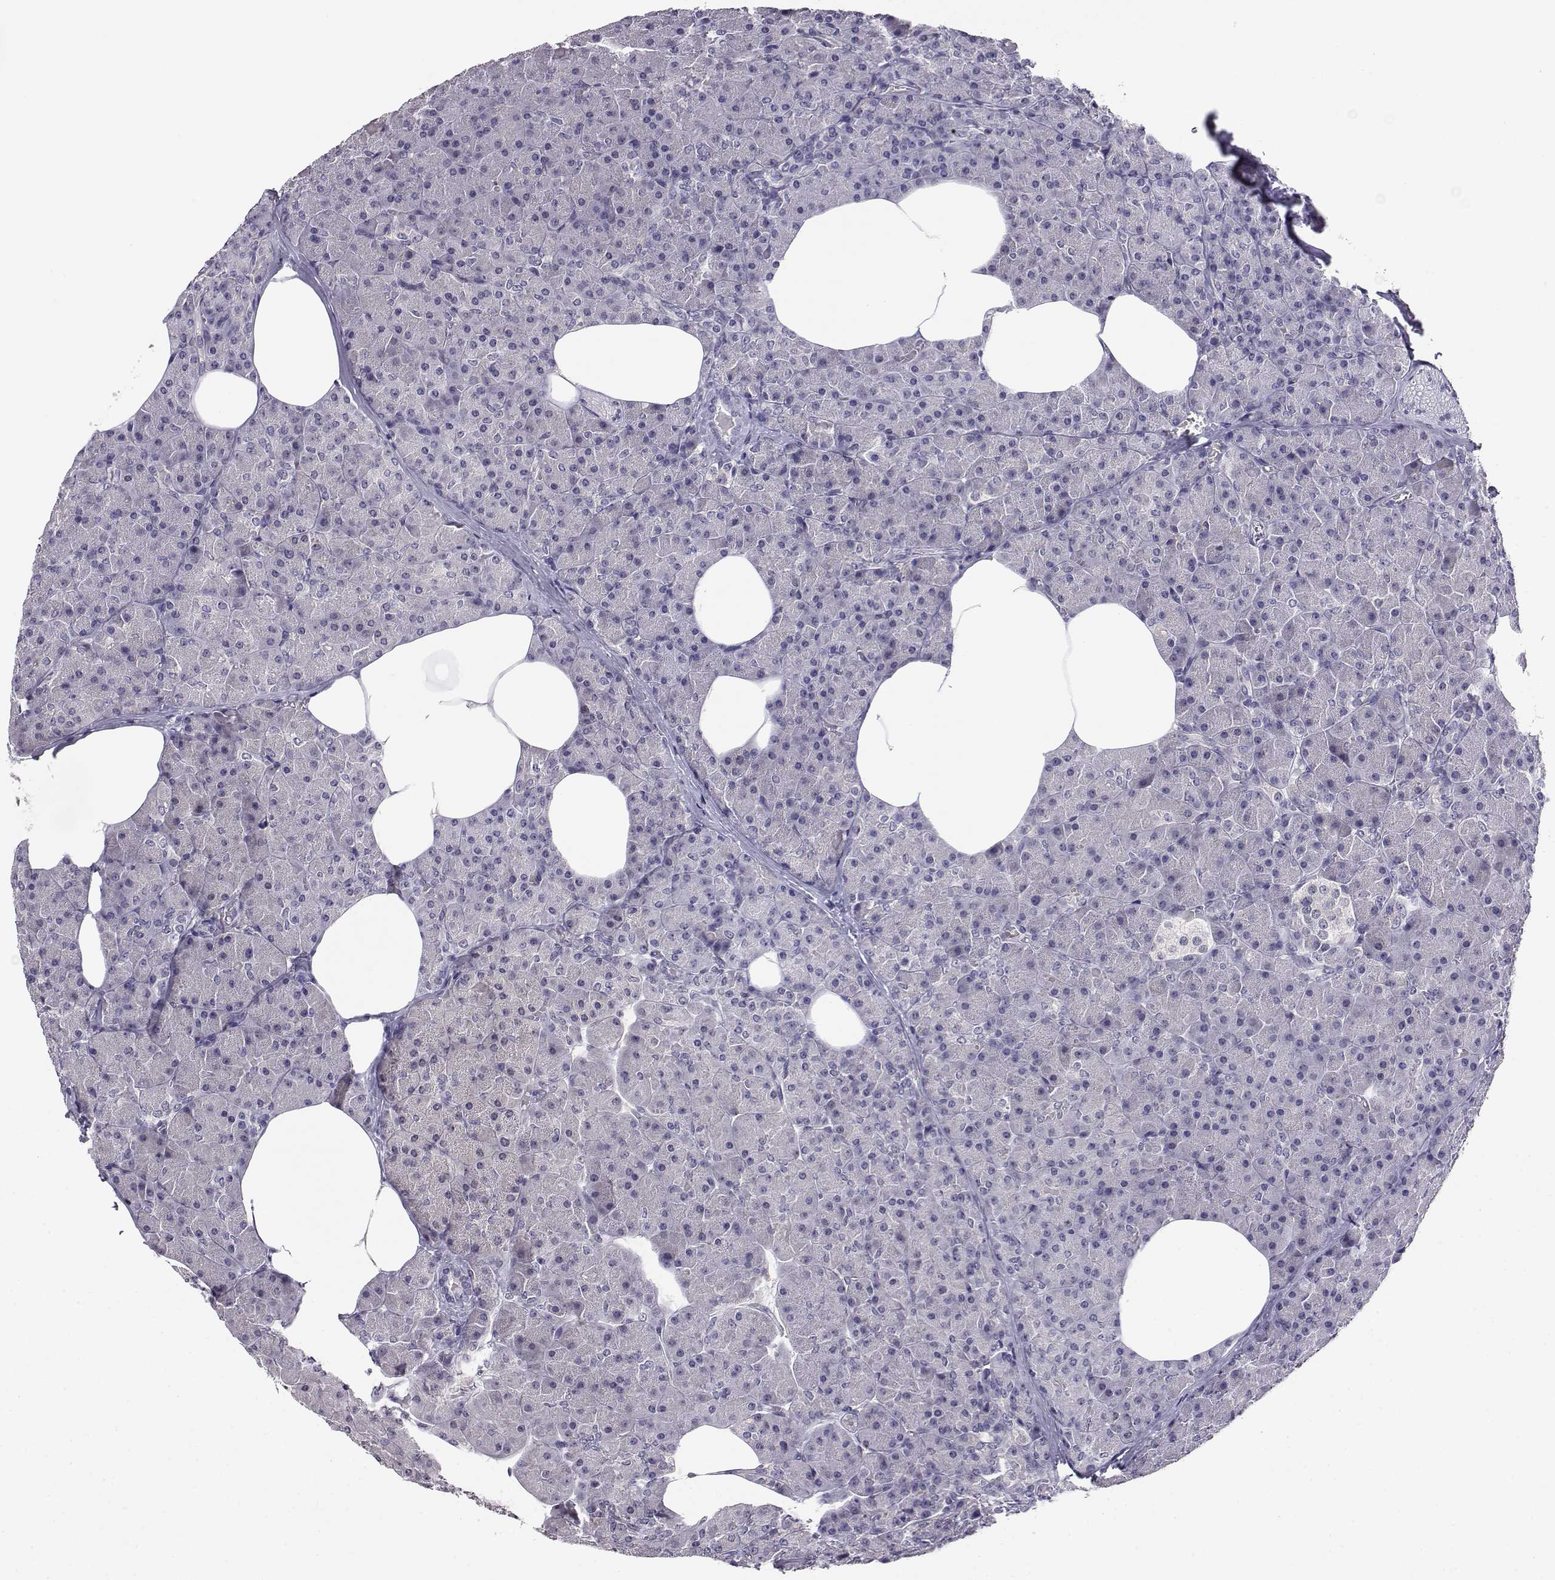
{"staining": {"intensity": "negative", "quantity": "none", "location": "none"}, "tissue": "pancreas", "cell_type": "Exocrine glandular cells", "image_type": "normal", "snomed": [{"axis": "morphology", "description": "Normal tissue, NOS"}, {"axis": "topography", "description": "Pancreas"}], "caption": "High power microscopy image of an immunohistochemistry (IHC) micrograph of benign pancreas, revealing no significant staining in exocrine glandular cells. (DAB (3,3'-diaminobenzidine) immunohistochemistry (IHC), high magnification).", "gene": "AKR1B1", "patient": {"sex": "female", "age": 45}}